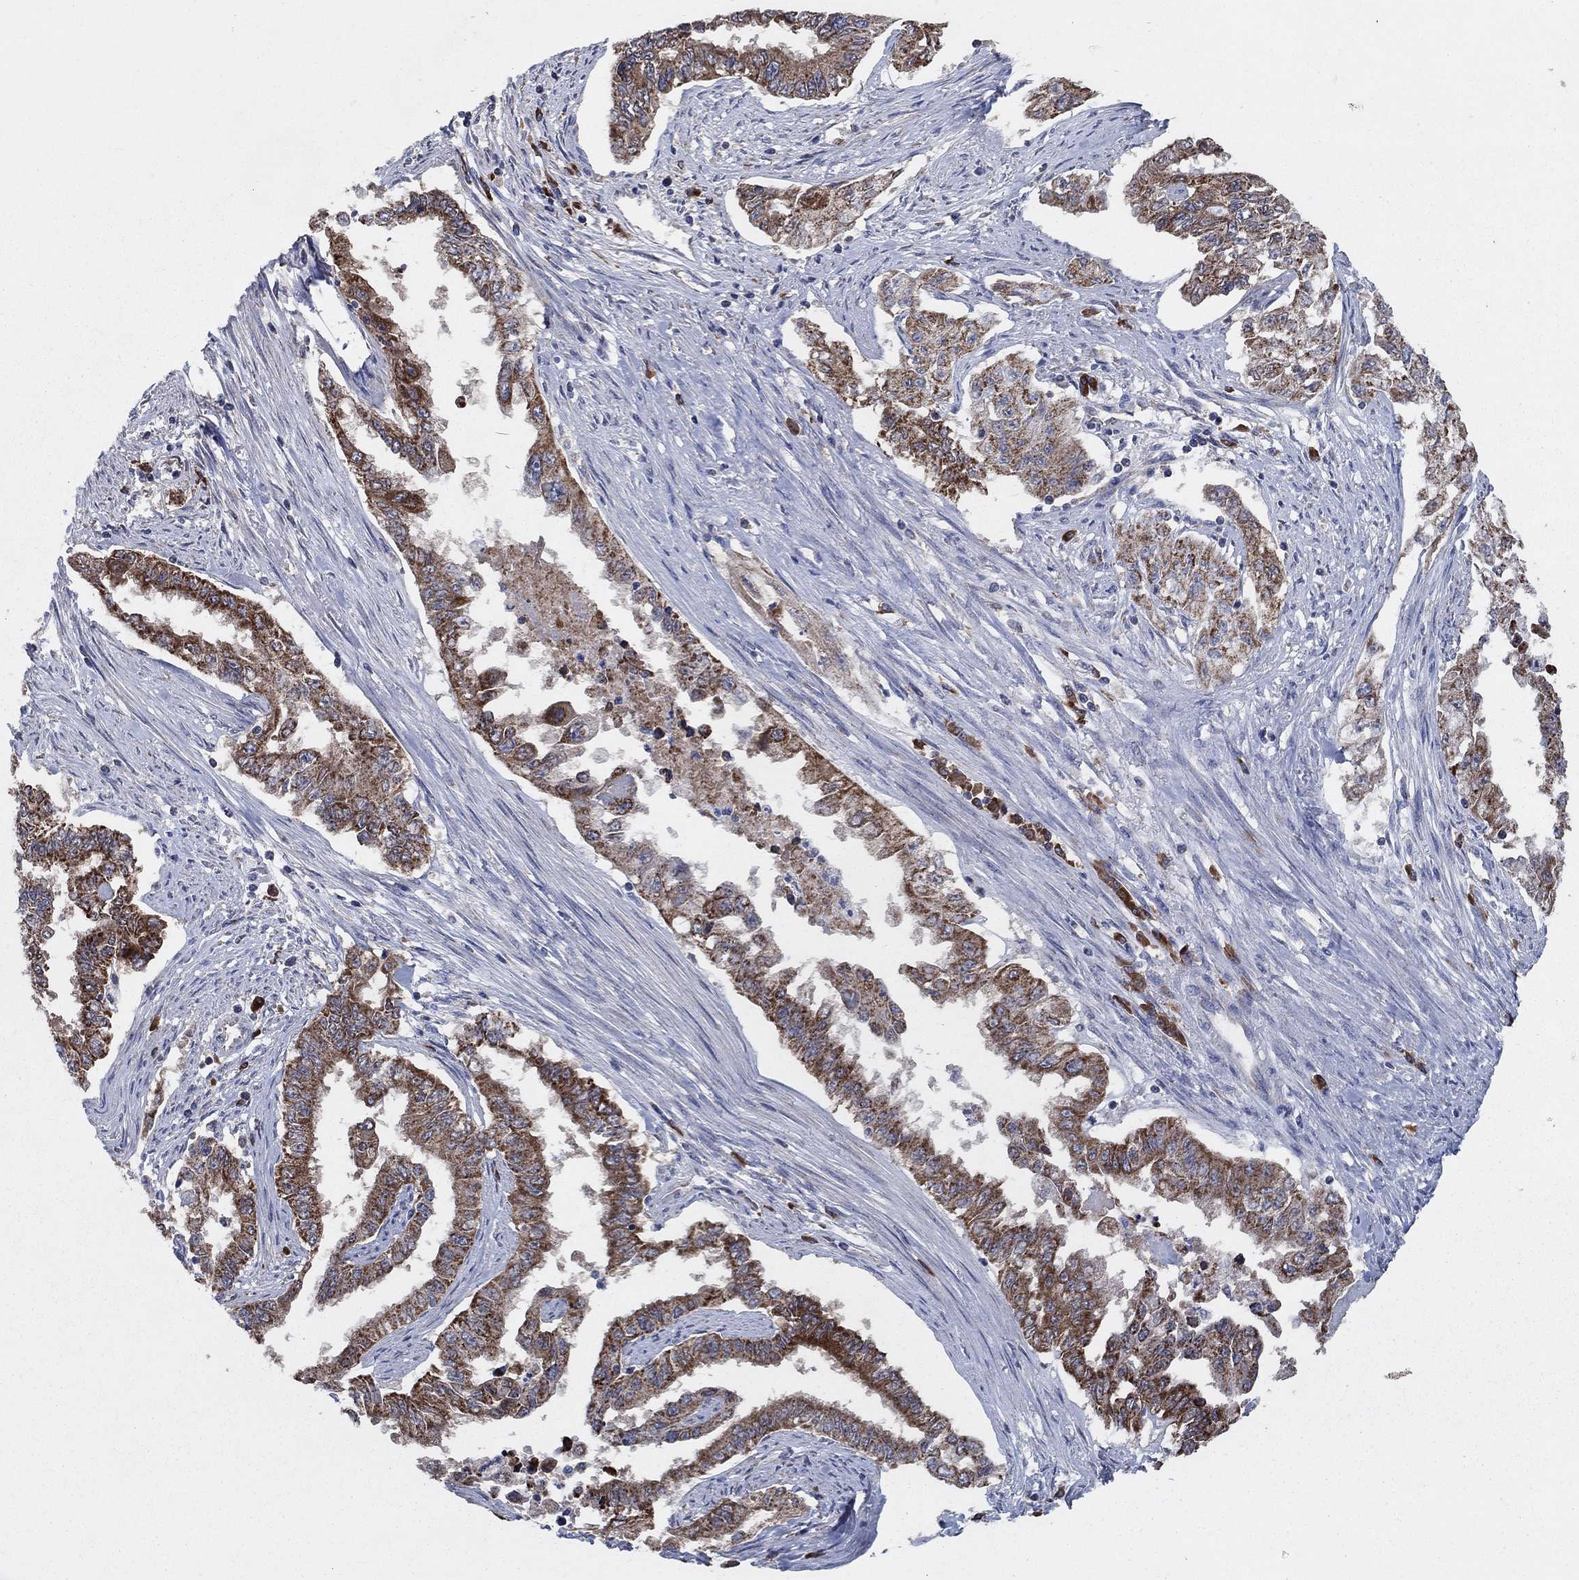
{"staining": {"intensity": "moderate", "quantity": ">75%", "location": "cytoplasmic/membranous"}, "tissue": "endometrial cancer", "cell_type": "Tumor cells", "image_type": "cancer", "snomed": [{"axis": "morphology", "description": "Adenocarcinoma, NOS"}, {"axis": "topography", "description": "Uterus"}], "caption": "Protein expression analysis of human endometrial cancer reveals moderate cytoplasmic/membranous expression in about >75% of tumor cells.", "gene": "HID1", "patient": {"sex": "female", "age": 59}}